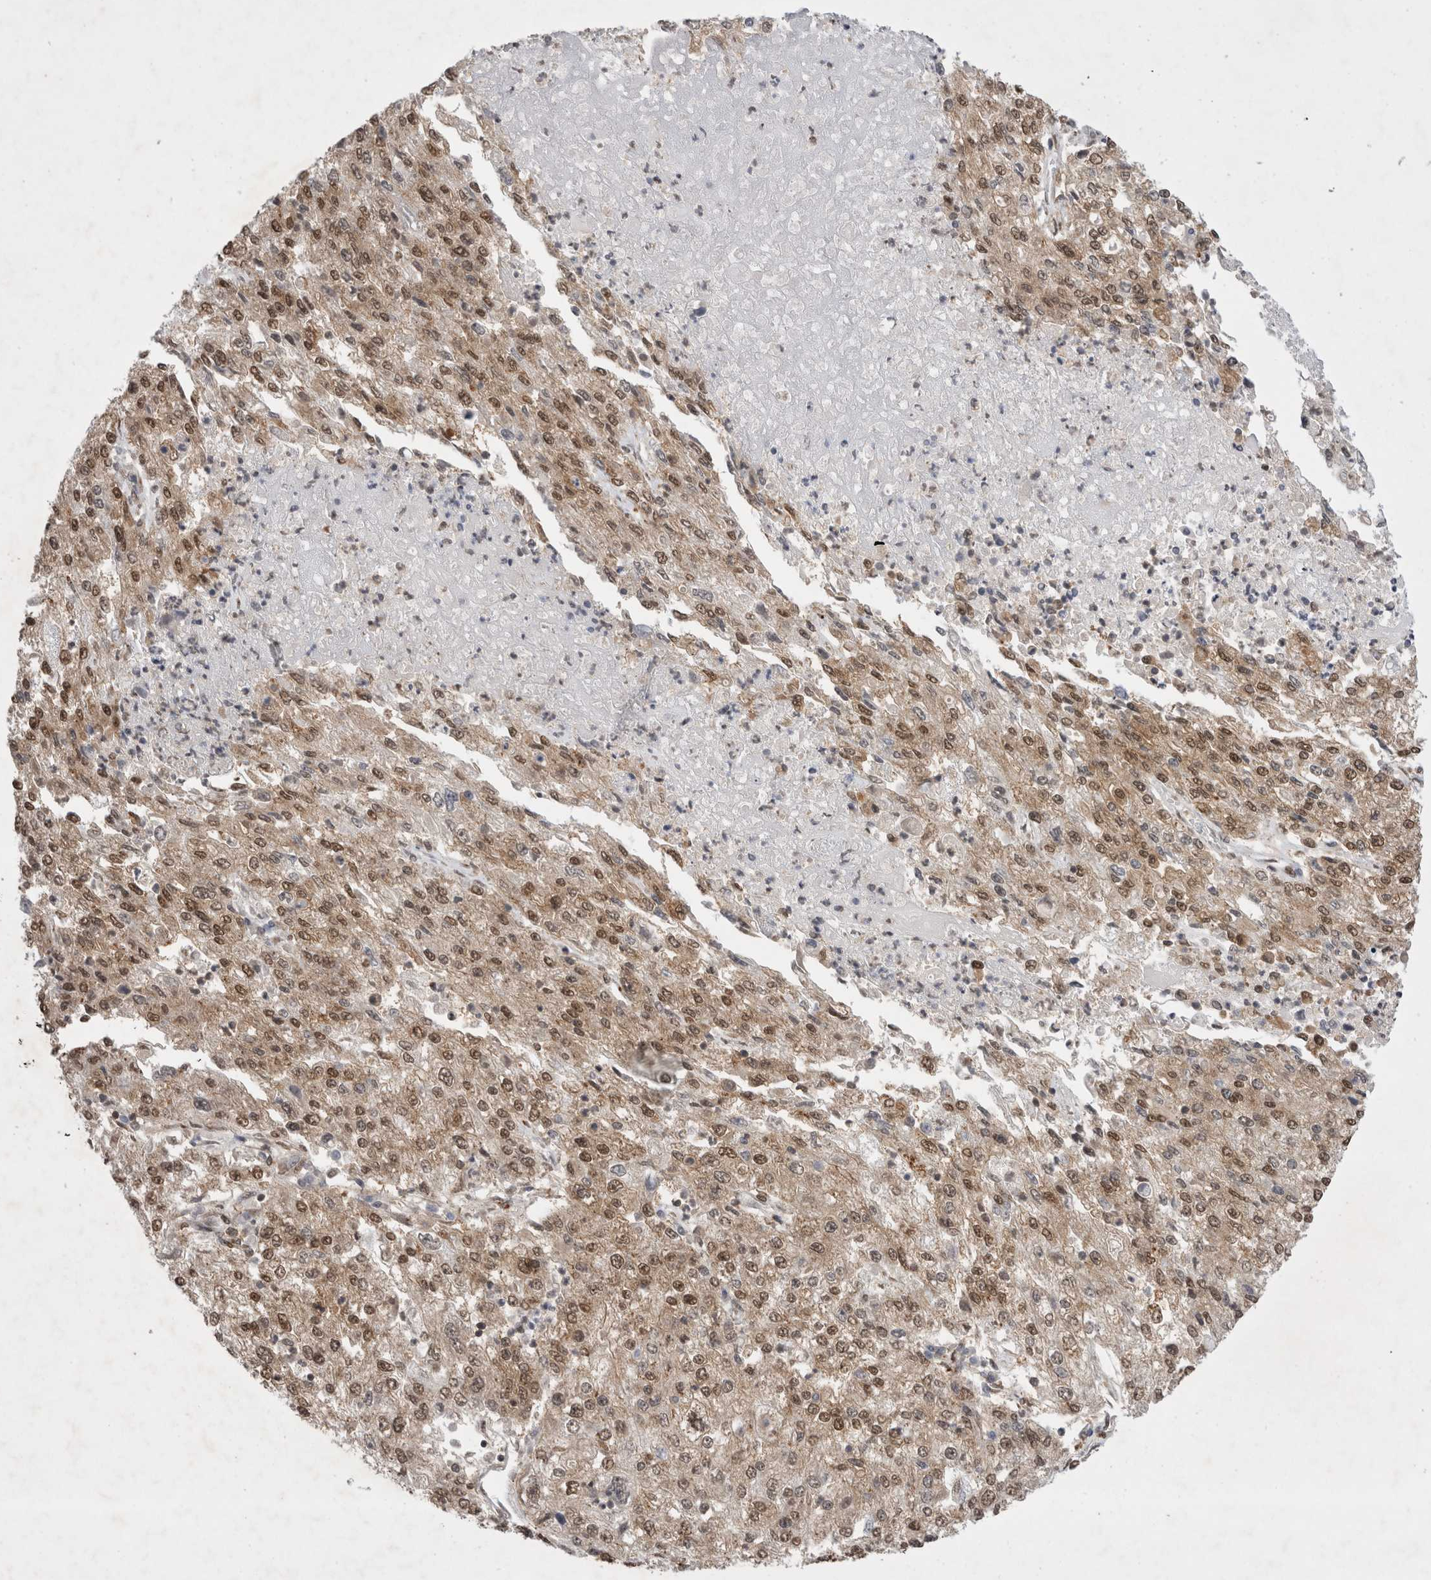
{"staining": {"intensity": "moderate", "quantity": ">75%", "location": "nuclear"}, "tissue": "endometrial cancer", "cell_type": "Tumor cells", "image_type": "cancer", "snomed": [{"axis": "morphology", "description": "Adenocarcinoma, NOS"}, {"axis": "topography", "description": "Endometrium"}], "caption": "A medium amount of moderate nuclear expression is seen in about >75% of tumor cells in endometrial cancer (adenocarcinoma) tissue.", "gene": "WIPF2", "patient": {"sex": "female", "age": 49}}